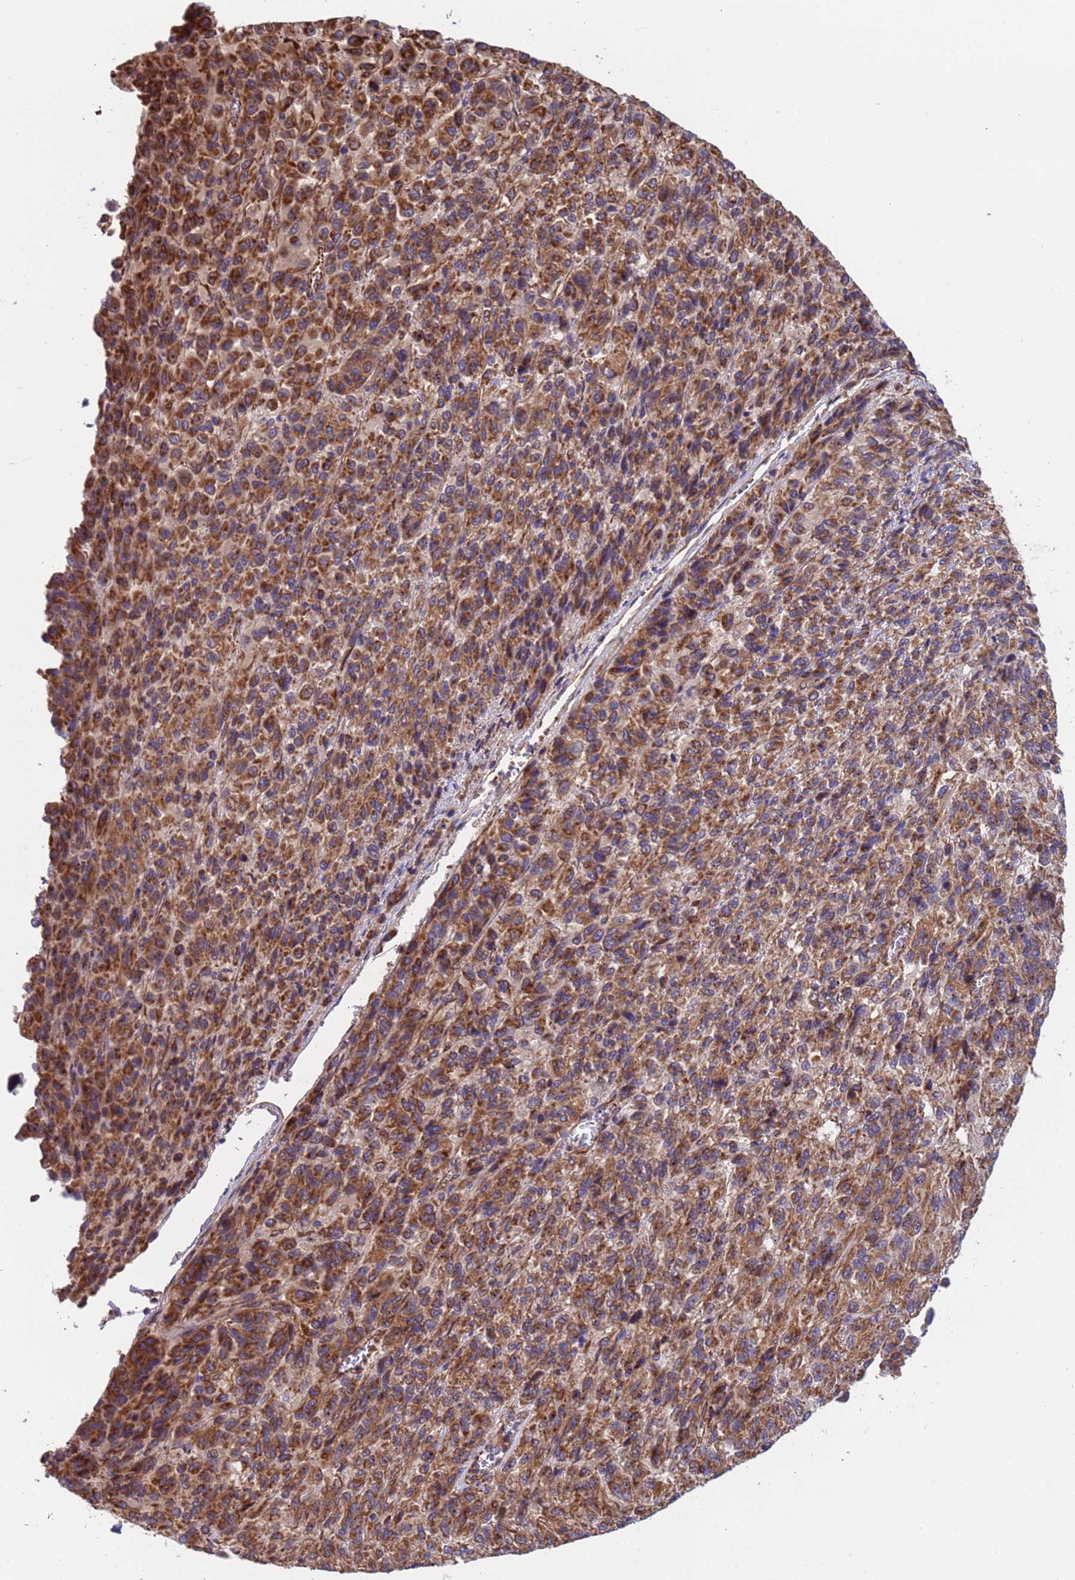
{"staining": {"intensity": "strong", "quantity": ">75%", "location": "cytoplasmic/membranous"}, "tissue": "melanoma", "cell_type": "Tumor cells", "image_type": "cancer", "snomed": [{"axis": "morphology", "description": "Malignant melanoma, Metastatic site"}, {"axis": "topography", "description": "Lung"}], "caption": "Immunohistochemistry of malignant melanoma (metastatic site) displays high levels of strong cytoplasmic/membranous expression in approximately >75% of tumor cells. The protein of interest is stained brown, and the nuclei are stained in blue (DAB (3,3'-diaminobenzidine) IHC with brightfield microscopy, high magnification).", "gene": "NUDT12", "patient": {"sex": "male", "age": 64}}